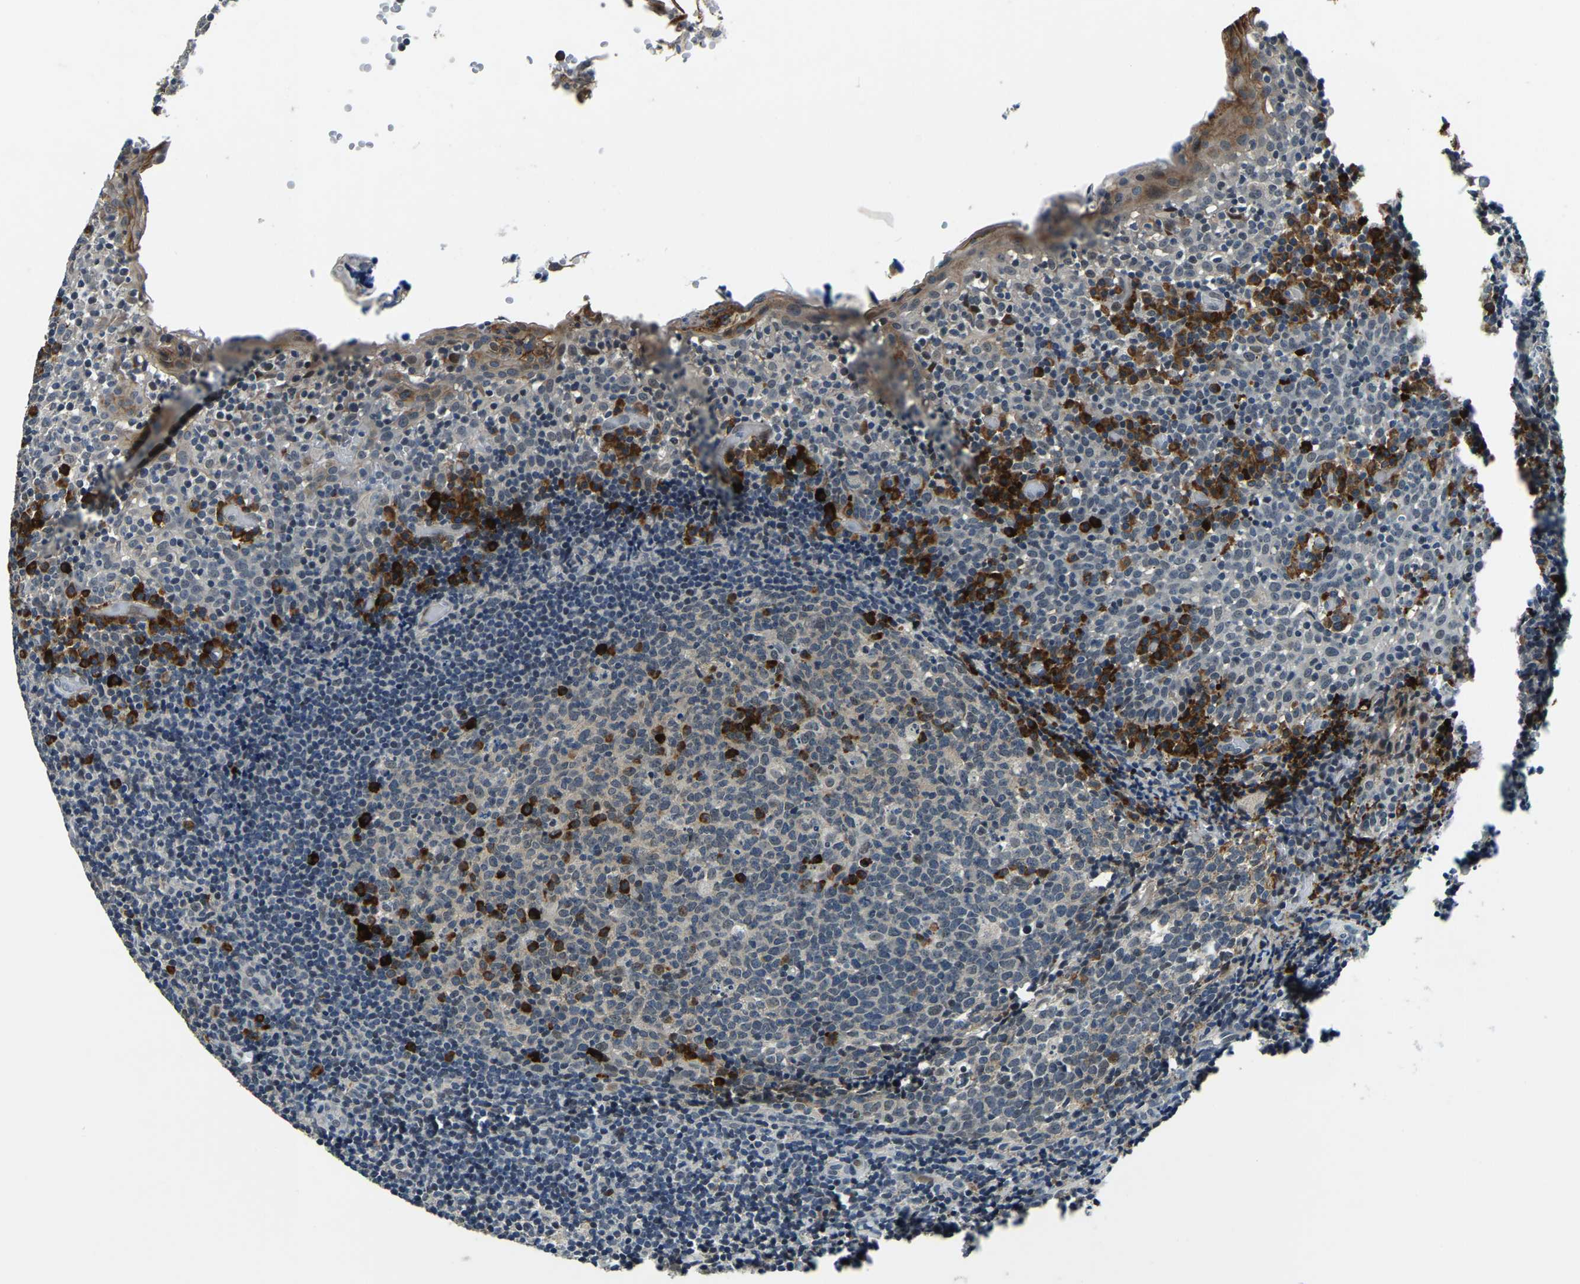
{"staining": {"intensity": "strong", "quantity": "<25%", "location": "cytoplasmic/membranous"}, "tissue": "tonsil", "cell_type": "Germinal center cells", "image_type": "normal", "snomed": [{"axis": "morphology", "description": "Normal tissue, NOS"}, {"axis": "topography", "description": "Tonsil"}], "caption": "IHC (DAB) staining of benign human tonsil shows strong cytoplasmic/membranous protein expression in about <25% of germinal center cells. (brown staining indicates protein expression, while blue staining denotes nuclei).", "gene": "ING2", "patient": {"sex": "female", "age": 19}}